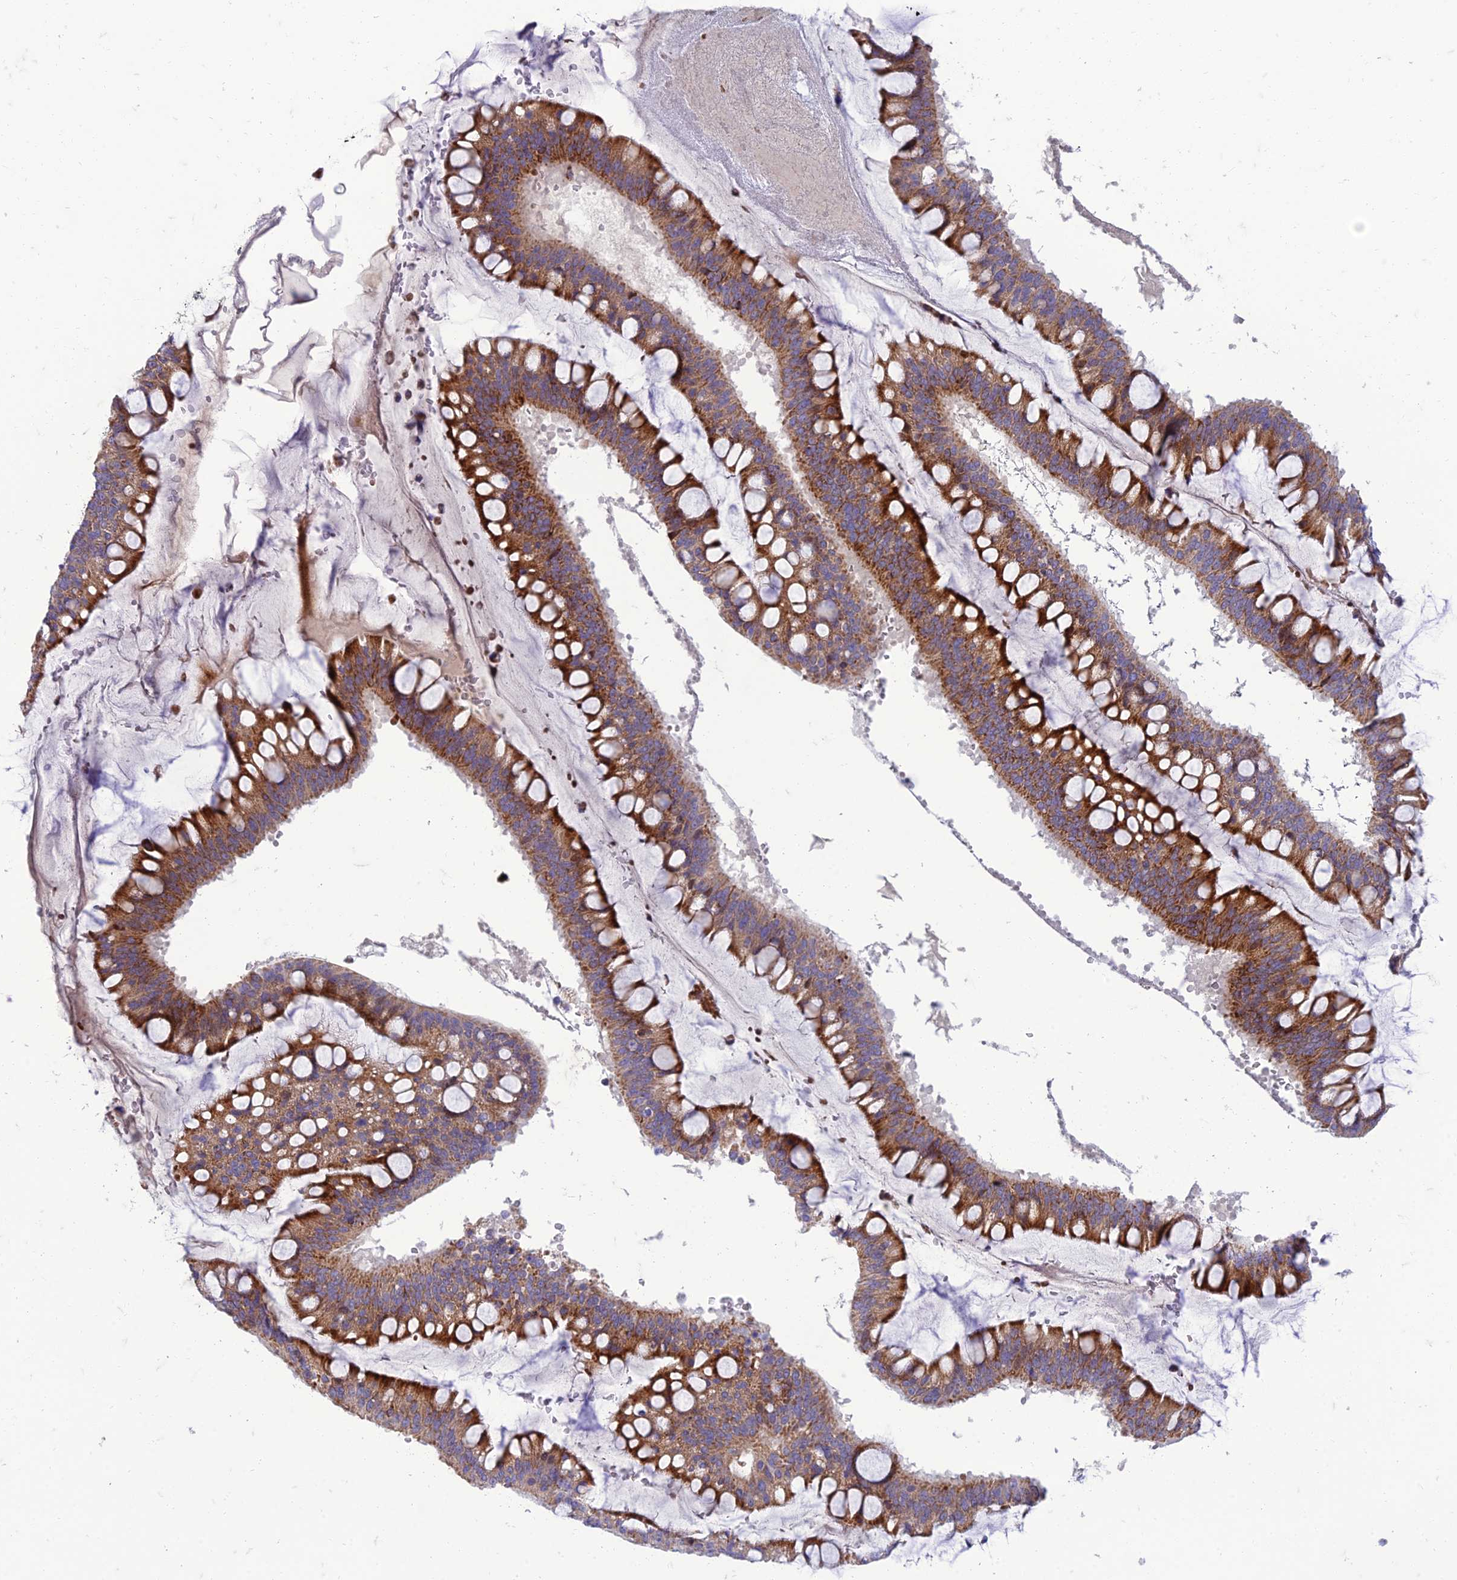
{"staining": {"intensity": "strong", "quantity": "25%-75%", "location": "cytoplasmic/membranous"}, "tissue": "ovarian cancer", "cell_type": "Tumor cells", "image_type": "cancer", "snomed": [{"axis": "morphology", "description": "Cystadenocarcinoma, mucinous, NOS"}, {"axis": "topography", "description": "Ovary"}], "caption": "Strong cytoplasmic/membranous protein staining is appreciated in about 25%-75% of tumor cells in ovarian cancer.", "gene": "SEL1L3", "patient": {"sex": "female", "age": 73}}